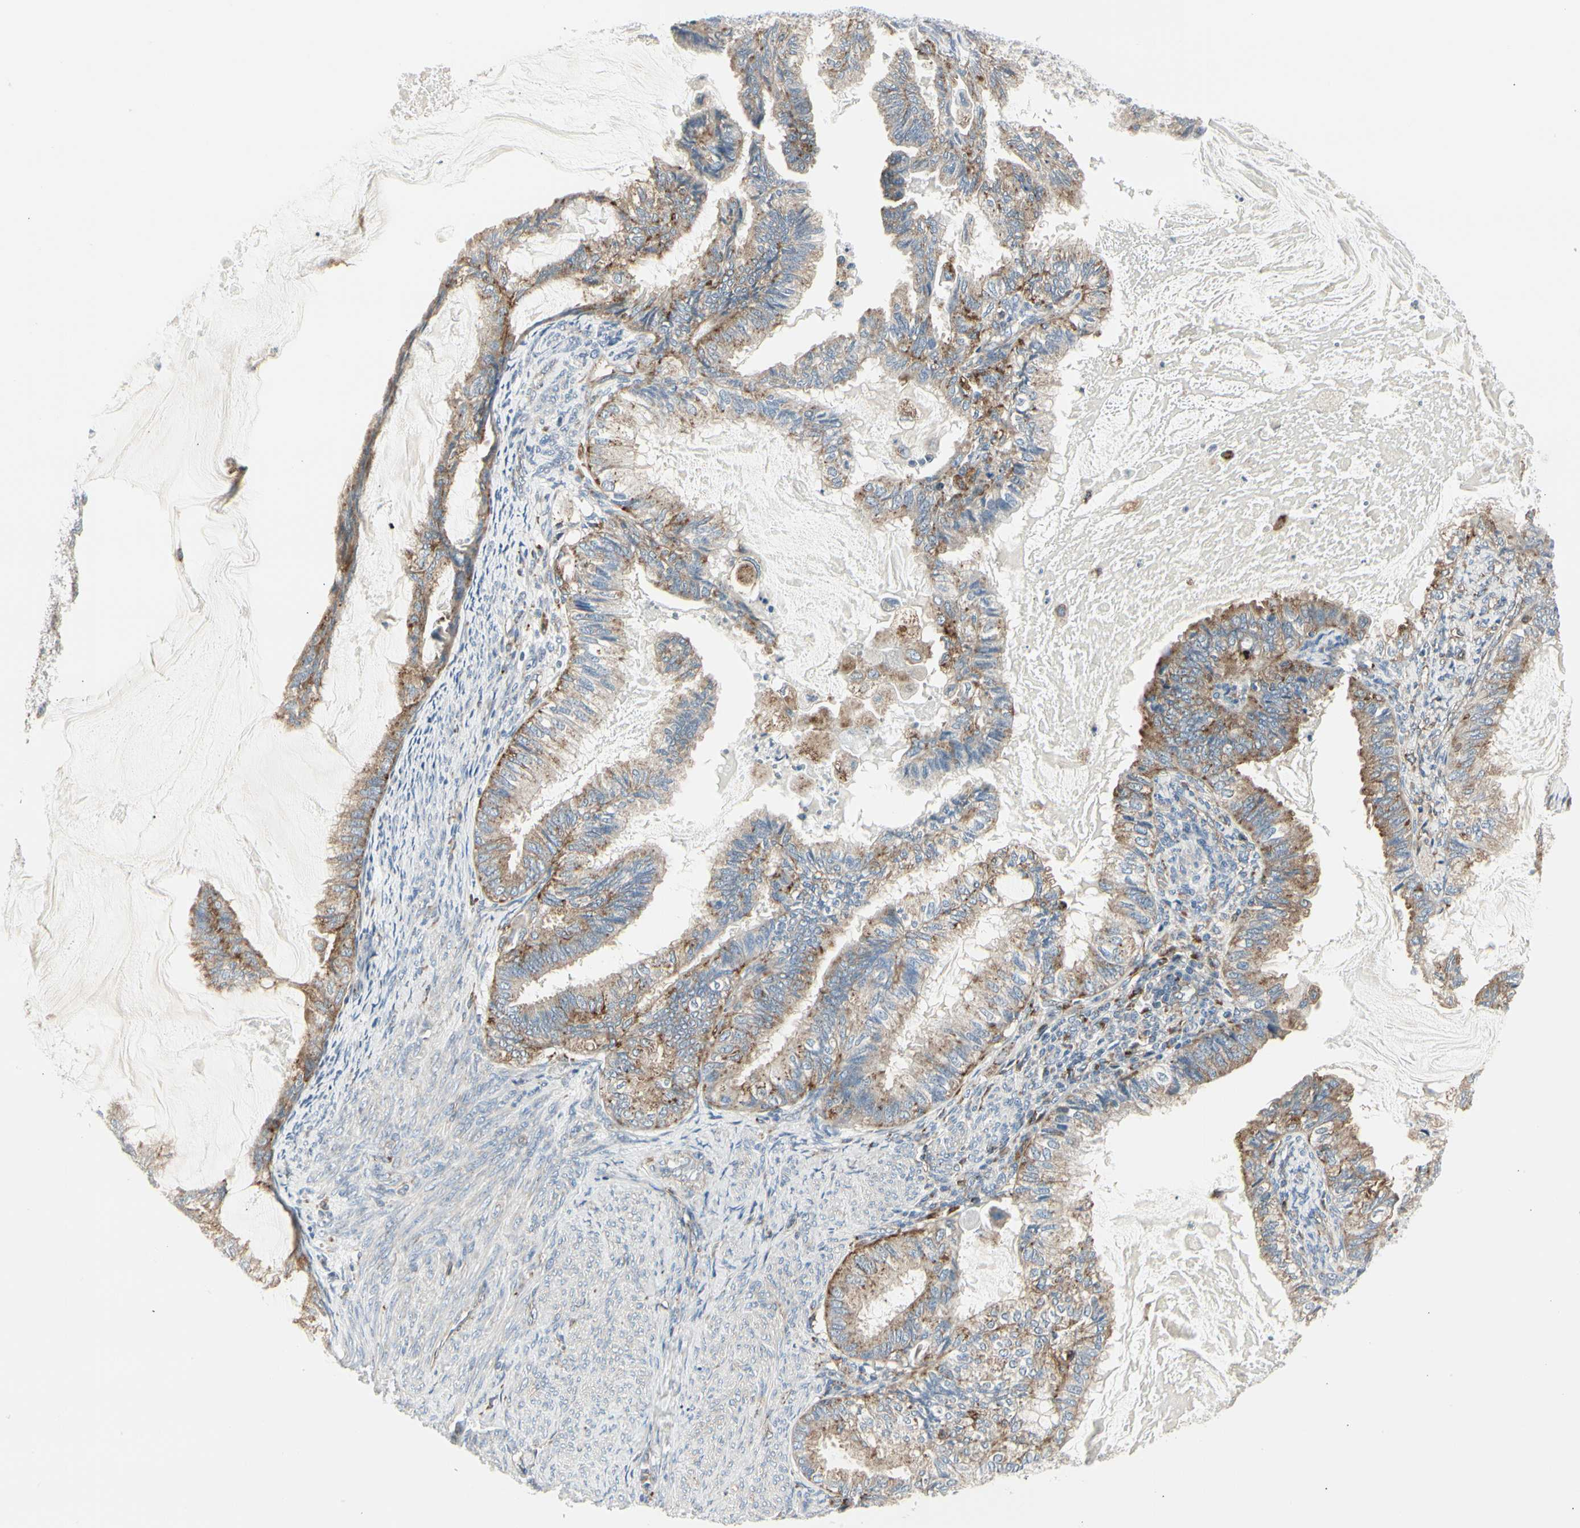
{"staining": {"intensity": "moderate", "quantity": ">75%", "location": "cytoplasmic/membranous"}, "tissue": "cervical cancer", "cell_type": "Tumor cells", "image_type": "cancer", "snomed": [{"axis": "morphology", "description": "Normal tissue, NOS"}, {"axis": "morphology", "description": "Adenocarcinoma, NOS"}, {"axis": "topography", "description": "Cervix"}, {"axis": "topography", "description": "Endometrium"}], "caption": "Immunohistochemical staining of human cervical cancer demonstrates medium levels of moderate cytoplasmic/membranous expression in about >75% of tumor cells. The staining was performed using DAB, with brown indicating positive protein expression. Nuclei are stained blue with hematoxylin.", "gene": "ATP6V1B2", "patient": {"sex": "female", "age": 86}}